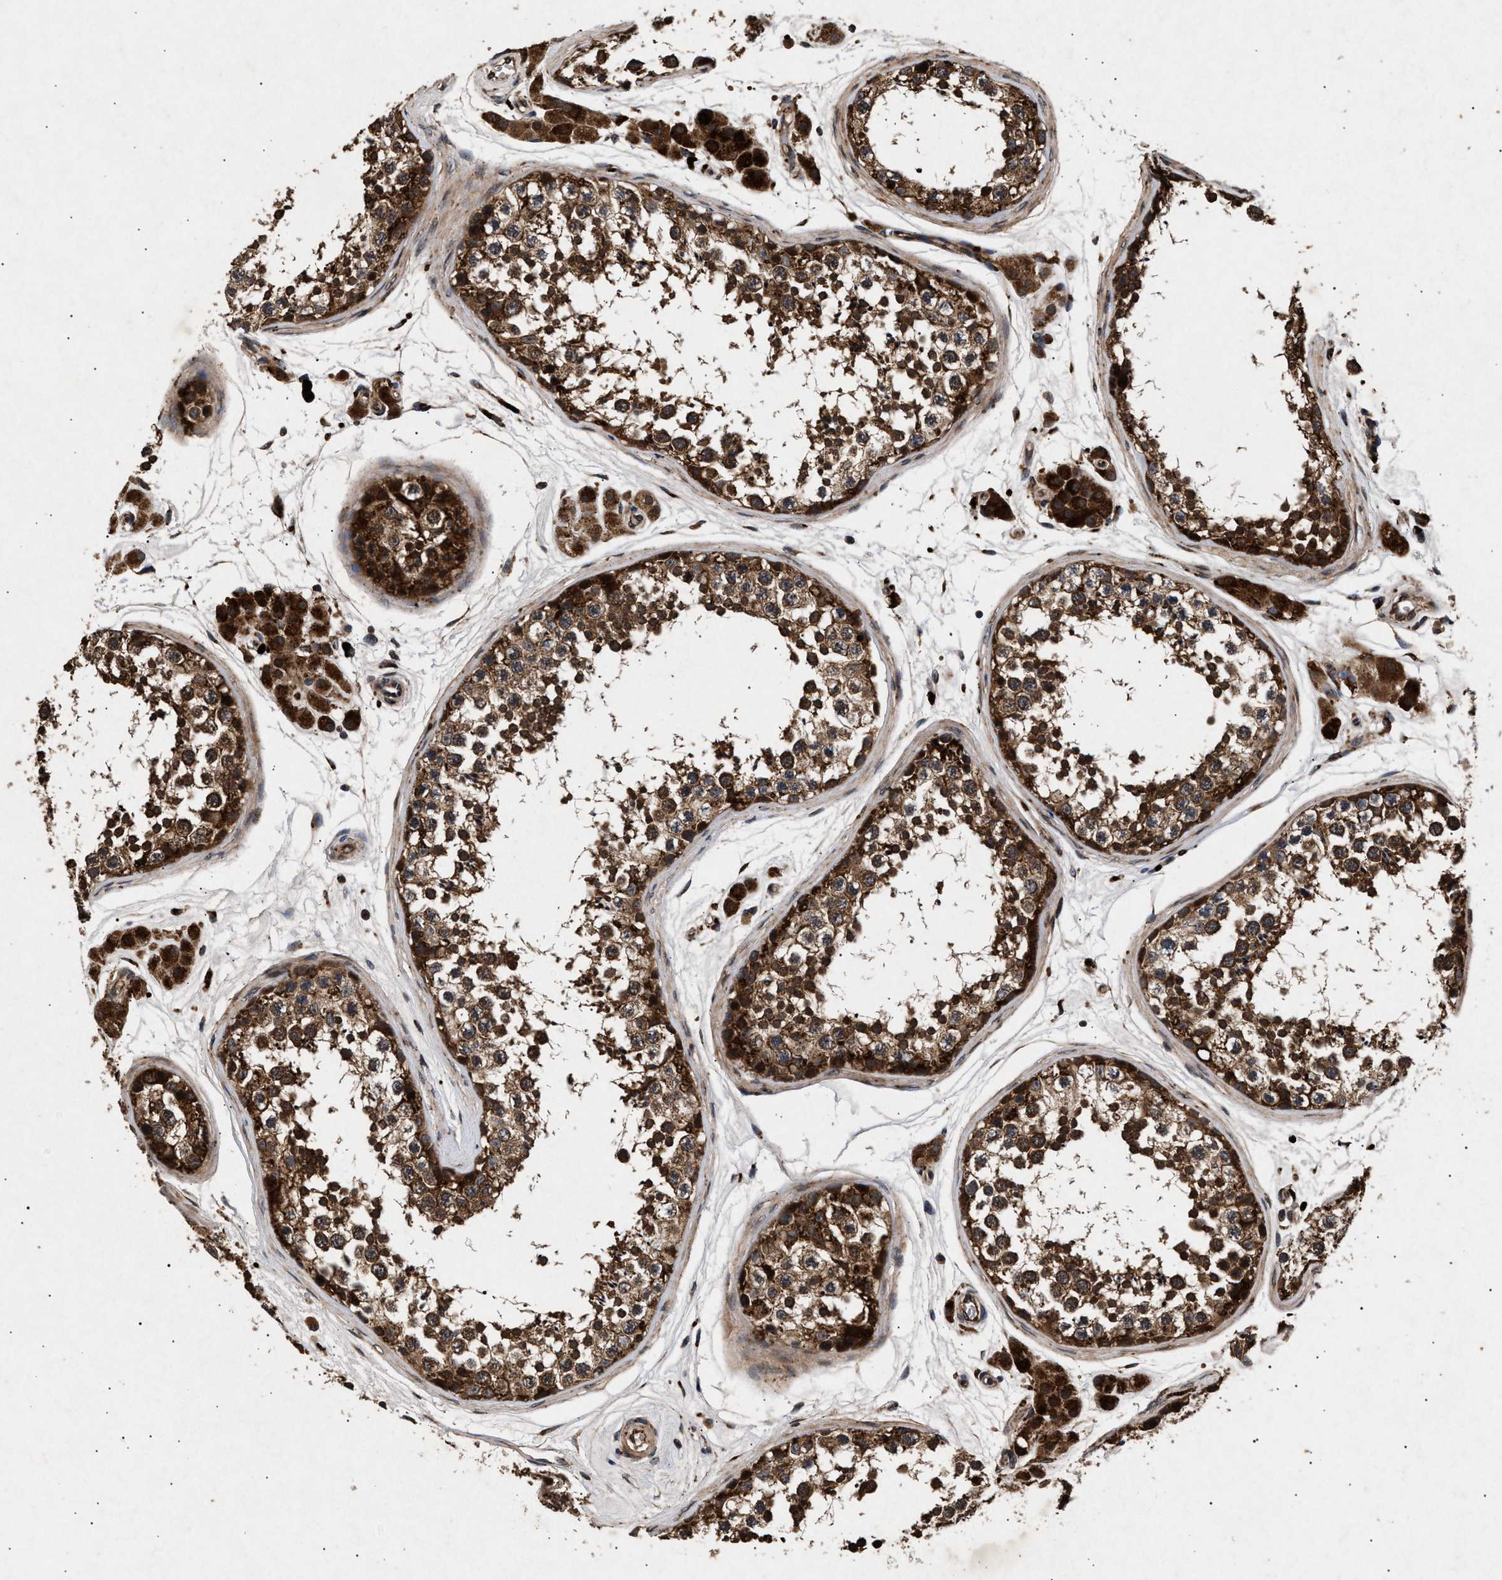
{"staining": {"intensity": "strong", "quantity": ">75%", "location": "cytoplasmic/membranous"}, "tissue": "testis", "cell_type": "Cells in seminiferous ducts", "image_type": "normal", "snomed": [{"axis": "morphology", "description": "Normal tissue, NOS"}, {"axis": "topography", "description": "Testis"}], "caption": "Human testis stained with a brown dye reveals strong cytoplasmic/membranous positive expression in about >75% of cells in seminiferous ducts.", "gene": "ITGB5", "patient": {"sex": "male", "age": 56}}